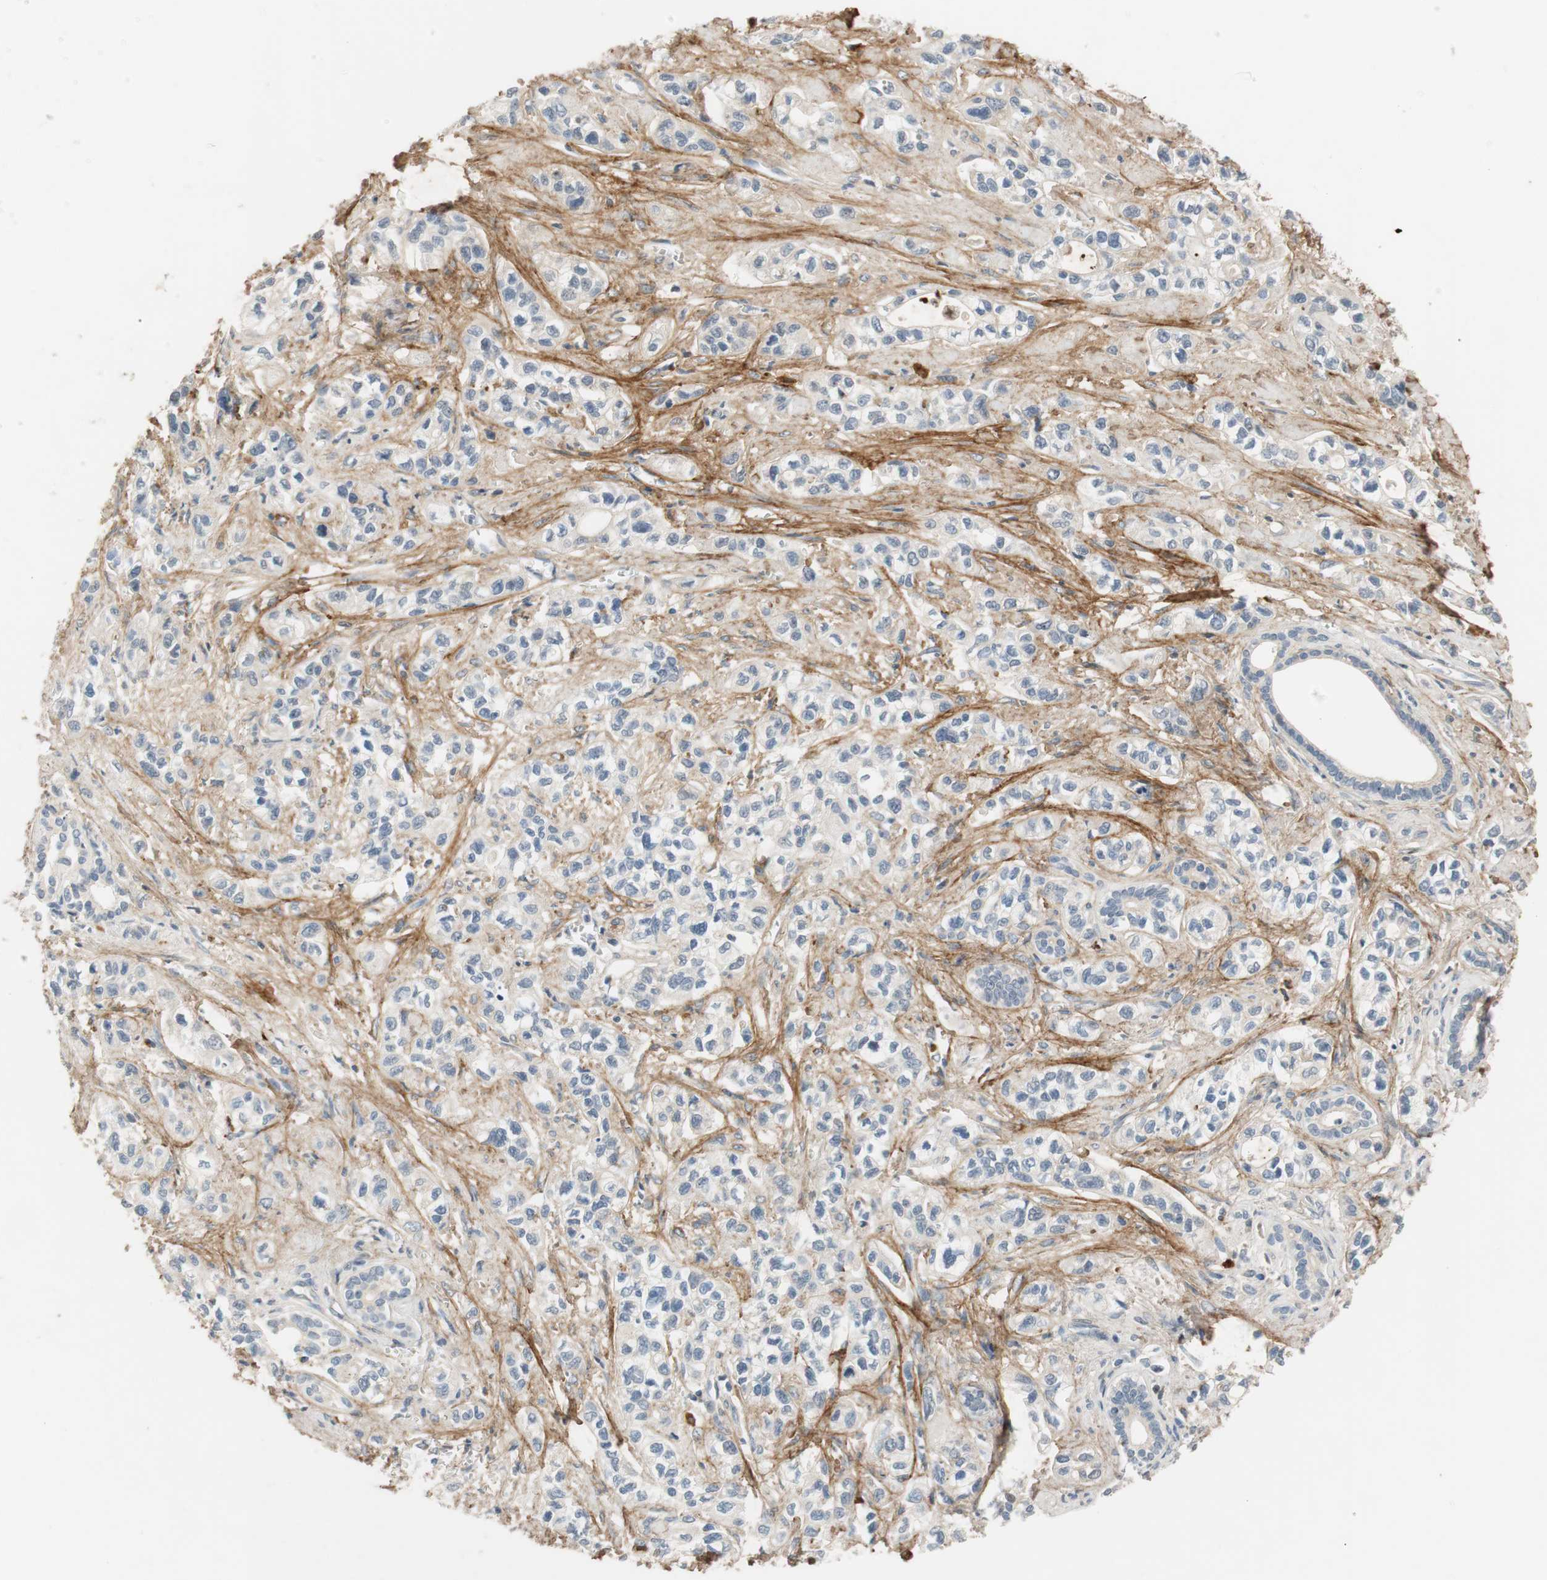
{"staining": {"intensity": "negative", "quantity": "none", "location": "none"}, "tissue": "pancreatic cancer", "cell_type": "Tumor cells", "image_type": "cancer", "snomed": [{"axis": "morphology", "description": "Adenocarcinoma, NOS"}, {"axis": "topography", "description": "Pancreas"}], "caption": "Immunohistochemistry (IHC) micrograph of neoplastic tissue: pancreatic cancer stained with DAB (3,3'-diaminobenzidine) shows no significant protein positivity in tumor cells. Brightfield microscopy of immunohistochemistry (IHC) stained with DAB (3,3'-diaminobenzidine) (brown) and hematoxylin (blue), captured at high magnification.", "gene": "COL12A1", "patient": {"sex": "male", "age": 74}}